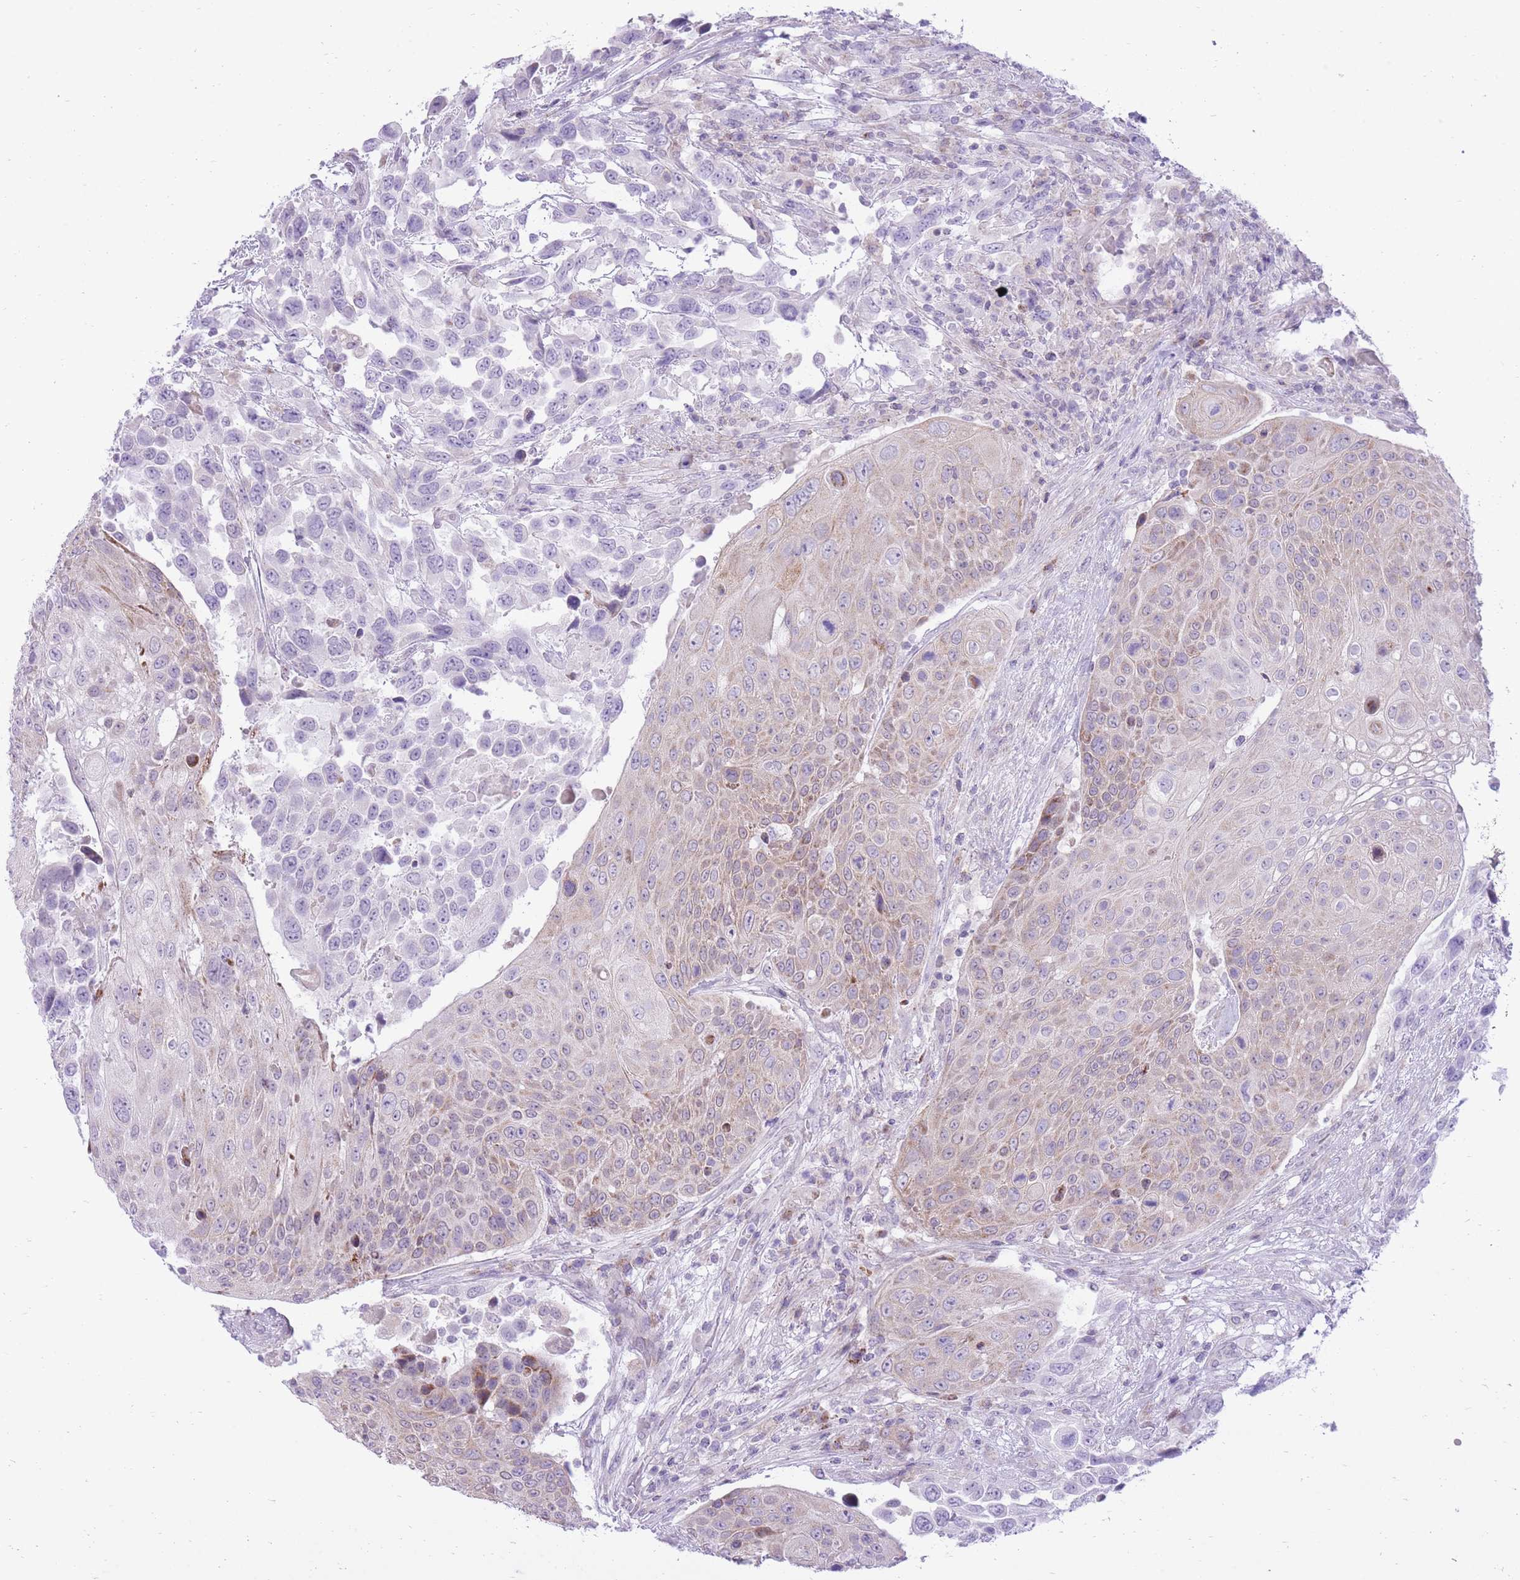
{"staining": {"intensity": "weak", "quantity": "<25%", "location": "cytoplasmic/membranous"}, "tissue": "urothelial cancer", "cell_type": "Tumor cells", "image_type": "cancer", "snomed": [{"axis": "morphology", "description": "Urothelial carcinoma, High grade"}, {"axis": "topography", "description": "Urinary bladder"}], "caption": "Tumor cells are negative for protein expression in human high-grade urothelial carcinoma.", "gene": "DENND2D", "patient": {"sex": "female", "age": 70}}